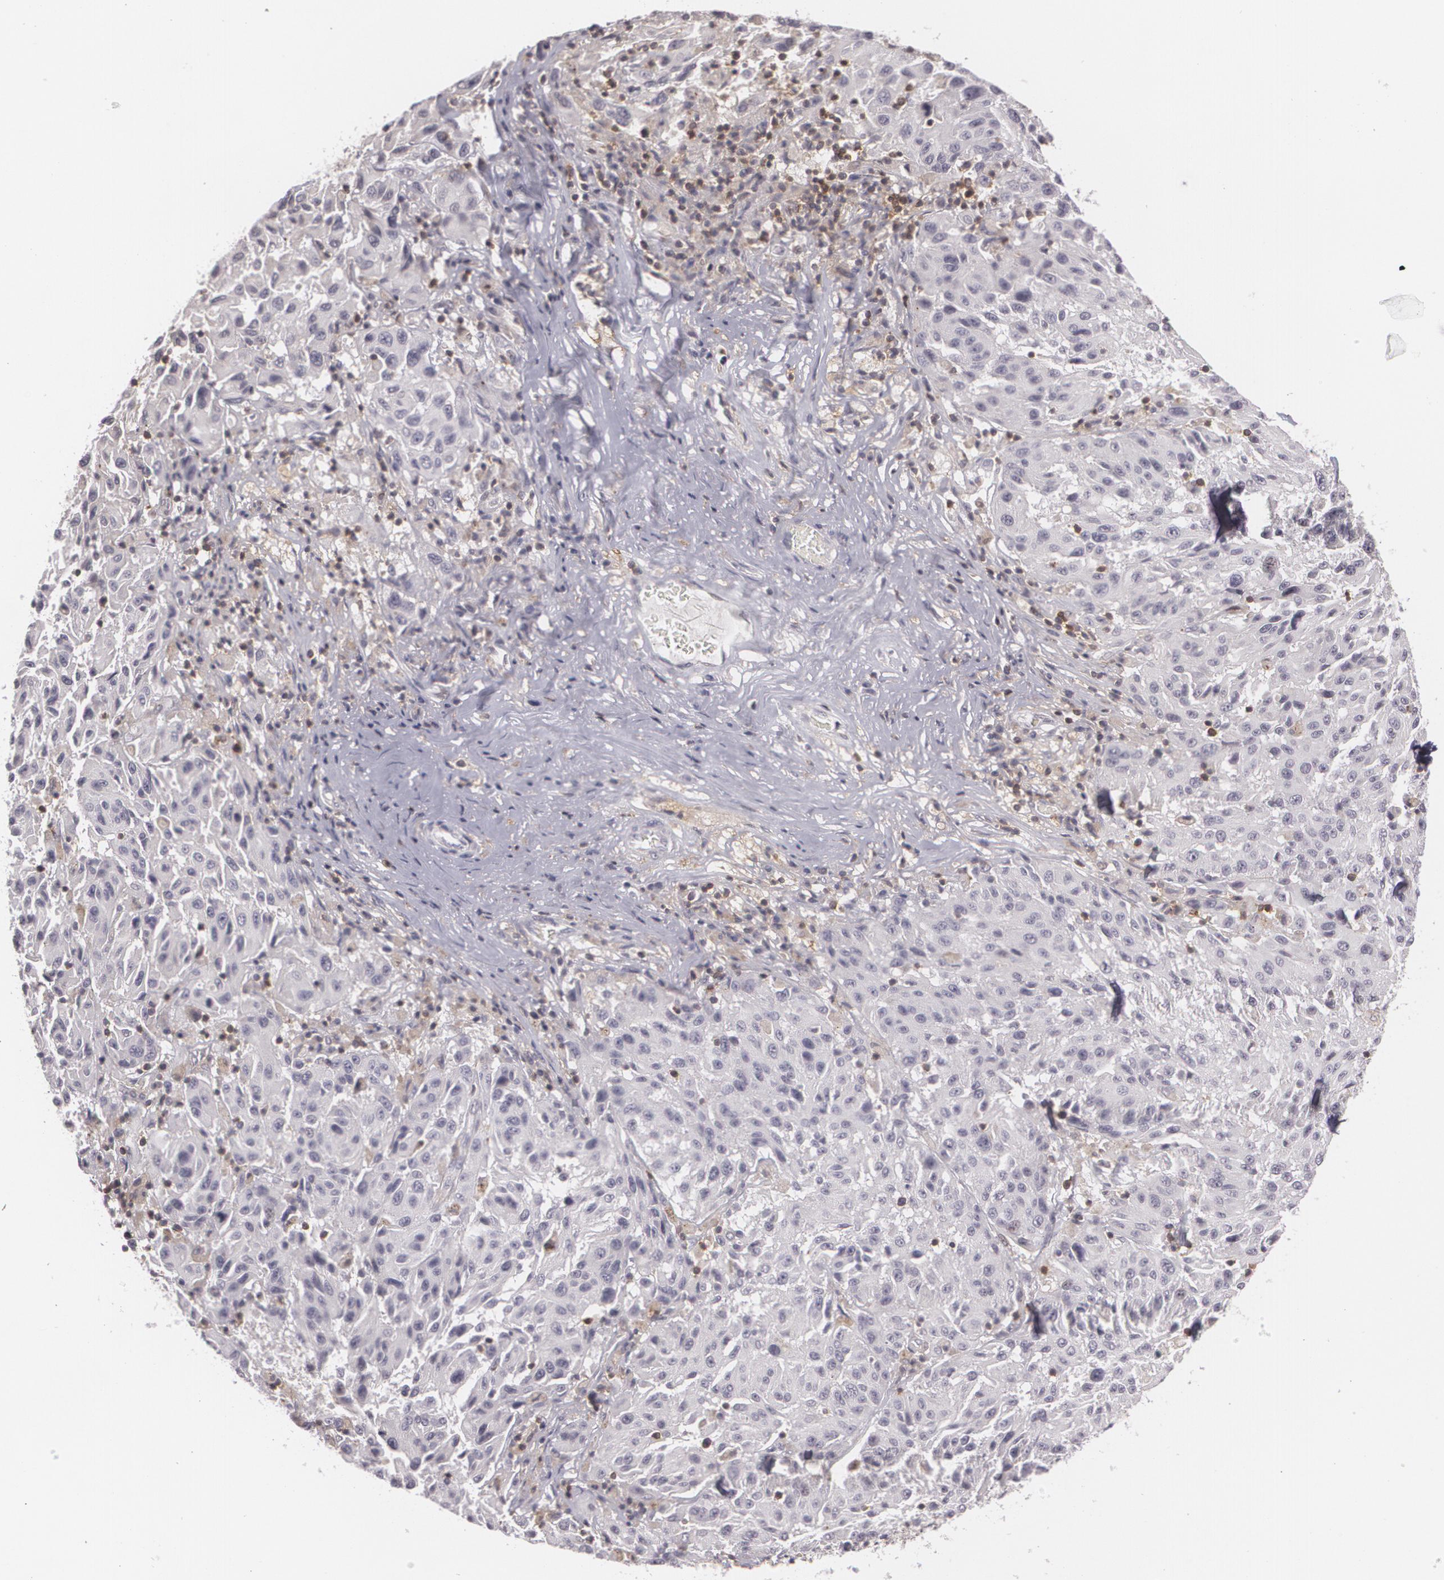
{"staining": {"intensity": "negative", "quantity": "none", "location": "none"}, "tissue": "melanoma", "cell_type": "Tumor cells", "image_type": "cancer", "snomed": [{"axis": "morphology", "description": "Malignant melanoma, NOS"}, {"axis": "topography", "description": "Skin"}], "caption": "The photomicrograph exhibits no significant expression in tumor cells of melanoma.", "gene": "BIN1", "patient": {"sex": "female", "age": 77}}